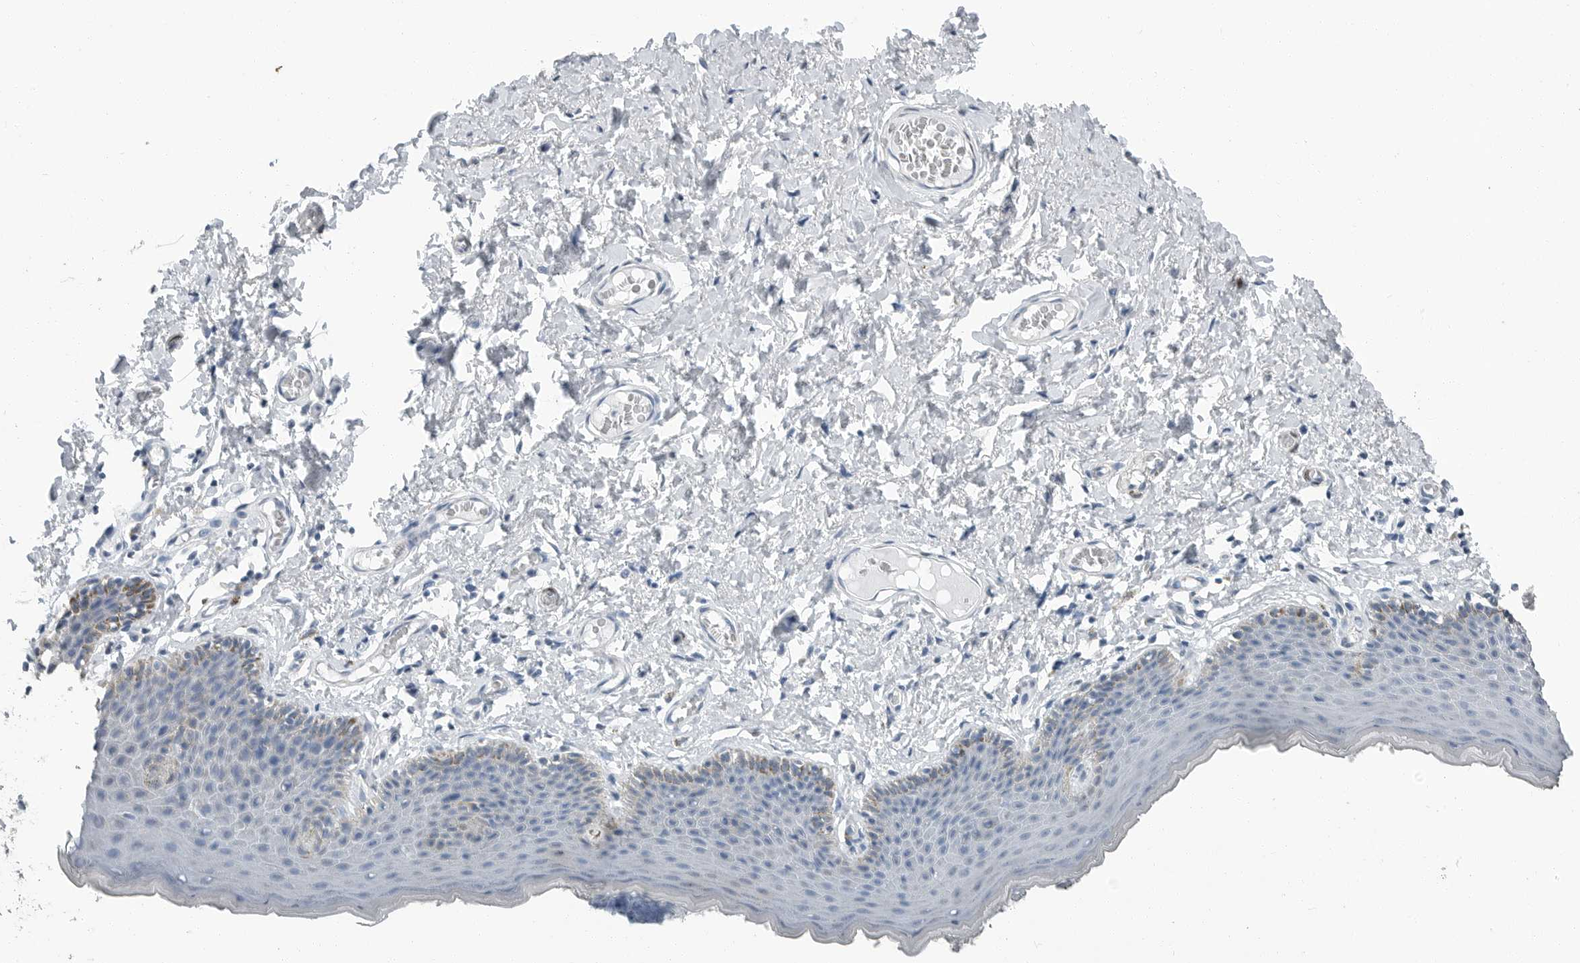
{"staining": {"intensity": "negative", "quantity": "none", "location": "none"}, "tissue": "skin", "cell_type": "Epidermal cells", "image_type": "normal", "snomed": [{"axis": "morphology", "description": "Normal tissue, NOS"}, {"axis": "topography", "description": "Vulva"}], "caption": "An IHC photomicrograph of unremarkable skin is shown. There is no staining in epidermal cells of skin. (DAB IHC with hematoxylin counter stain).", "gene": "PLN", "patient": {"sex": "female", "age": 66}}